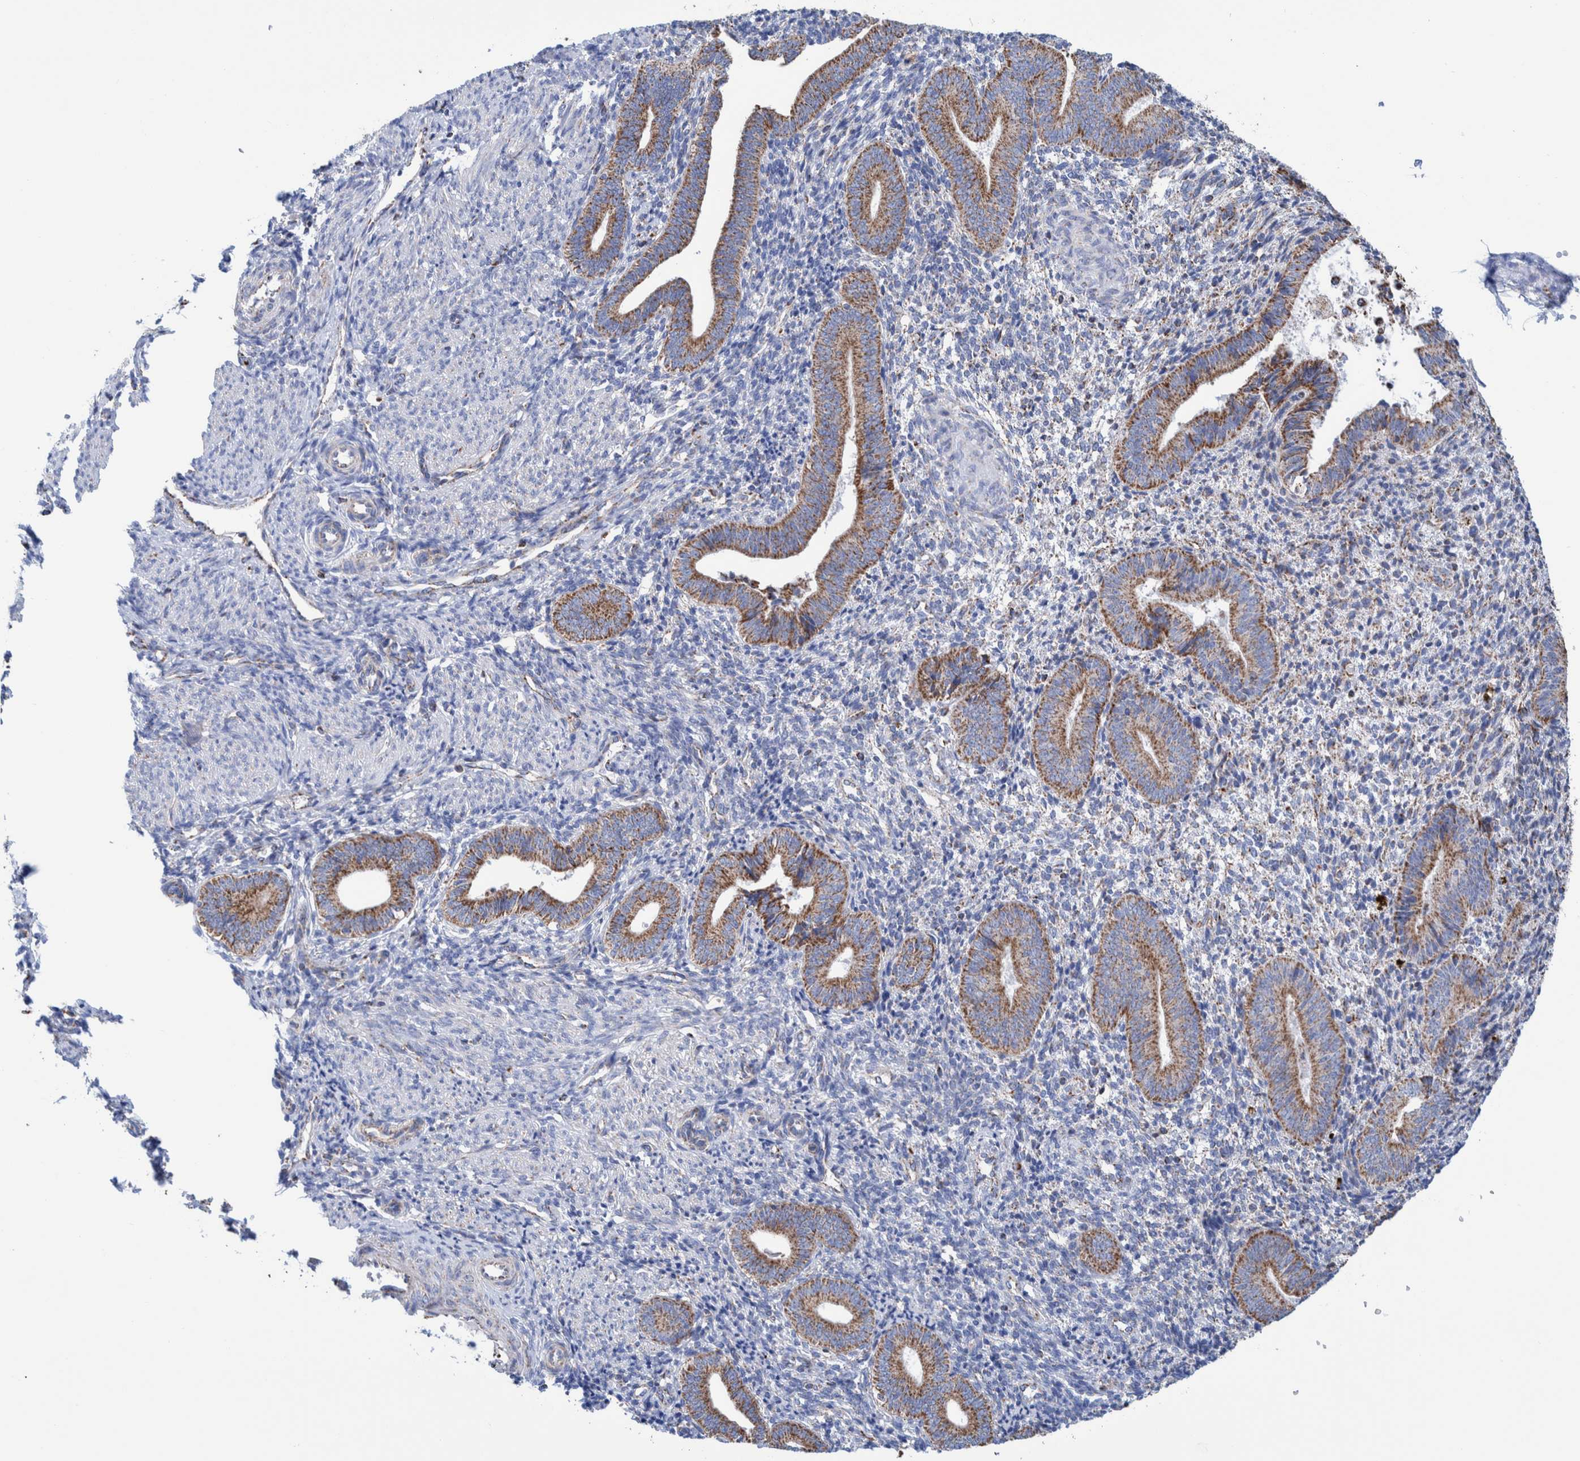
{"staining": {"intensity": "negative", "quantity": "none", "location": "none"}, "tissue": "endometrium", "cell_type": "Cells in endometrial stroma", "image_type": "normal", "snomed": [{"axis": "morphology", "description": "Normal tissue, NOS"}, {"axis": "topography", "description": "Uterus"}, {"axis": "topography", "description": "Endometrium"}], "caption": "The image displays no significant expression in cells in endometrial stroma of endometrium. (DAB IHC, high magnification).", "gene": "DECR1", "patient": {"sex": "female", "age": 33}}